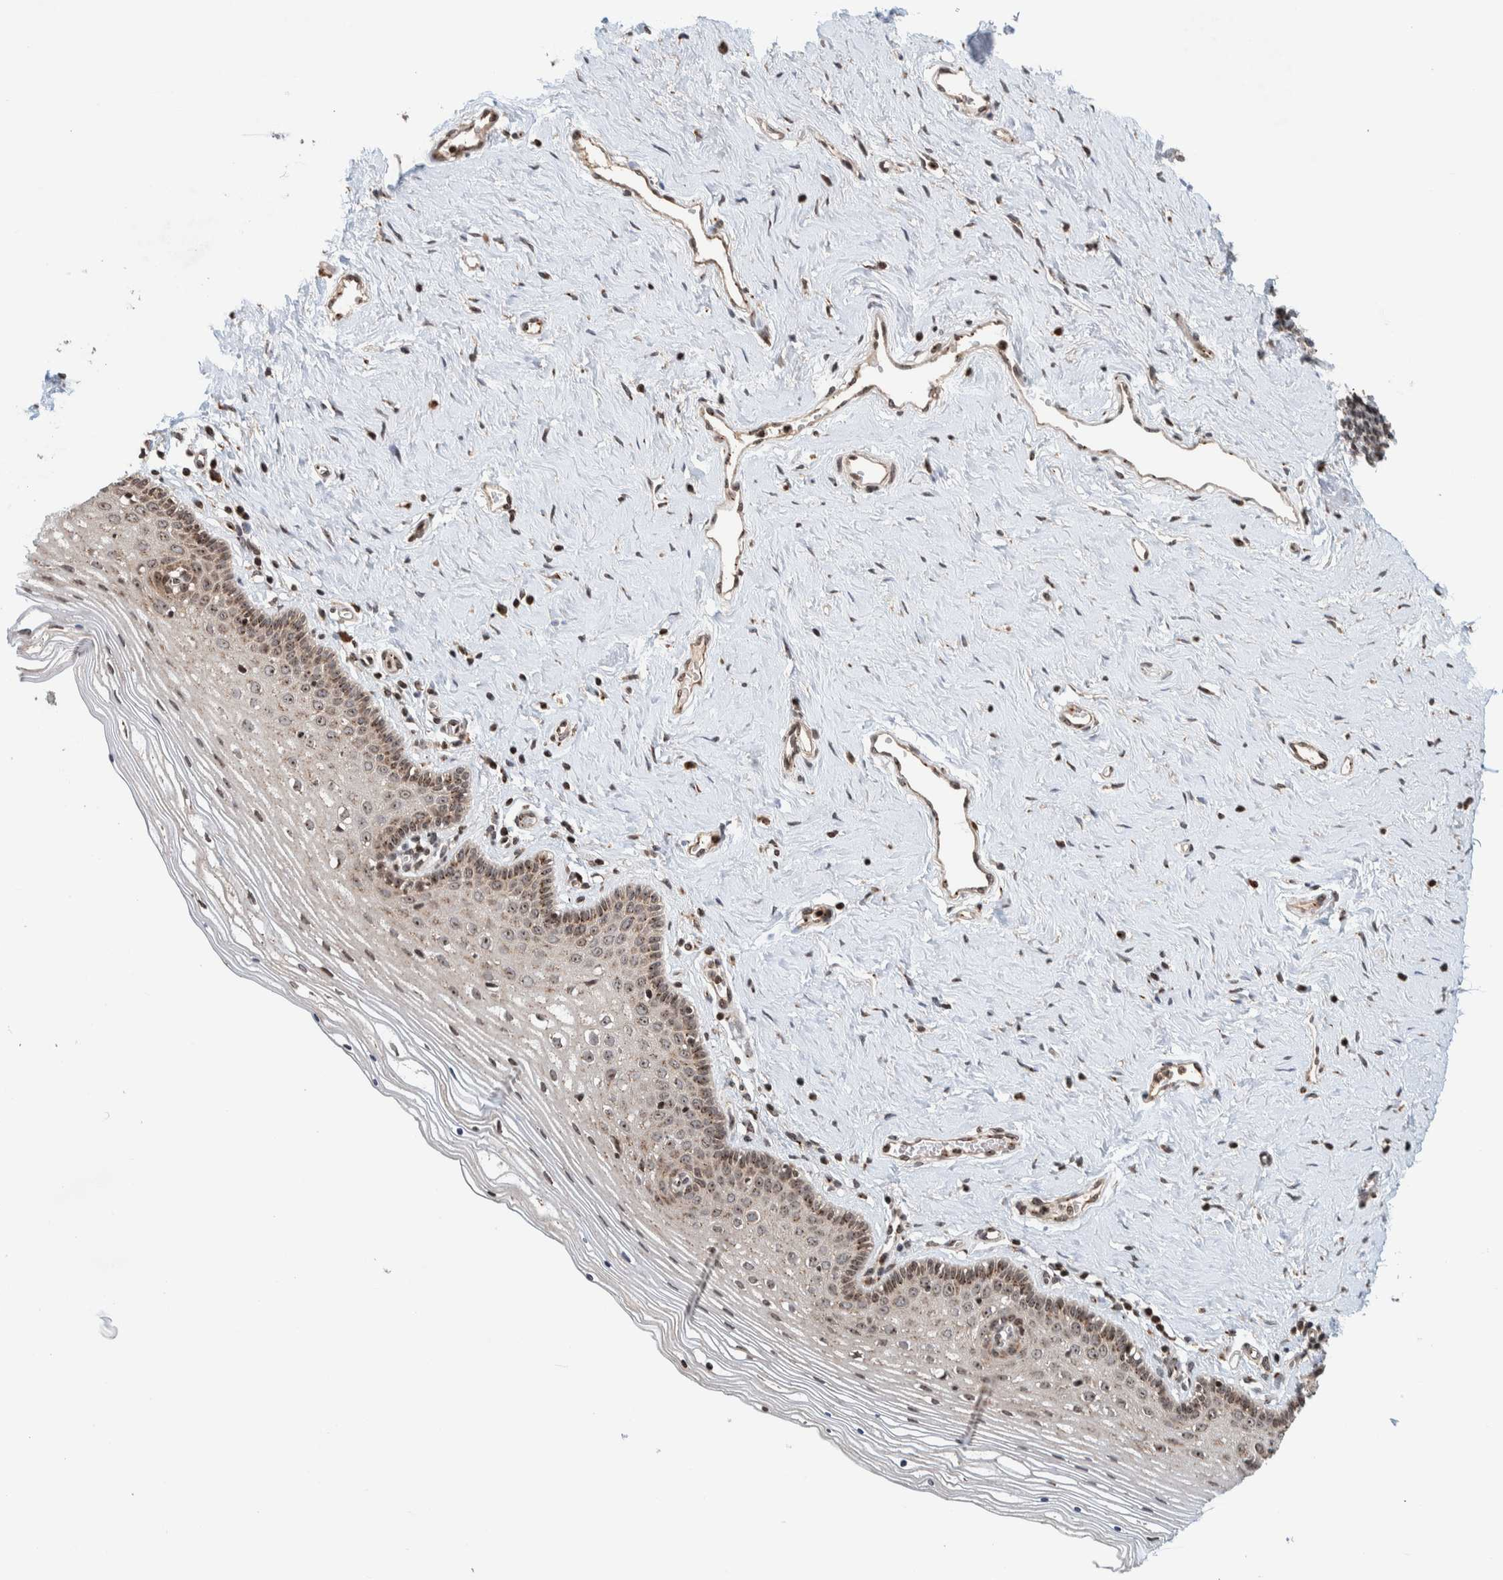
{"staining": {"intensity": "weak", "quantity": "25%-75%", "location": "cytoplasmic/membranous,nuclear"}, "tissue": "vagina", "cell_type": "Squamous epithelial cells", "image_type": "normal", "snomed": [{"axis": "morphology", "description": "Normal tissue, NOS"}, {"axis": "topography", "description": "Vagina"}], "caption": "Immunohistochemical staining of benign vagina exhibits 25%-75% levels of weak cytoplasmic/membranous,nuclear protein expression in about 25%-75% of squamous epithelial cells.", "gene": "CCDC182", "patient": {"sex": "female", "age": 32}}